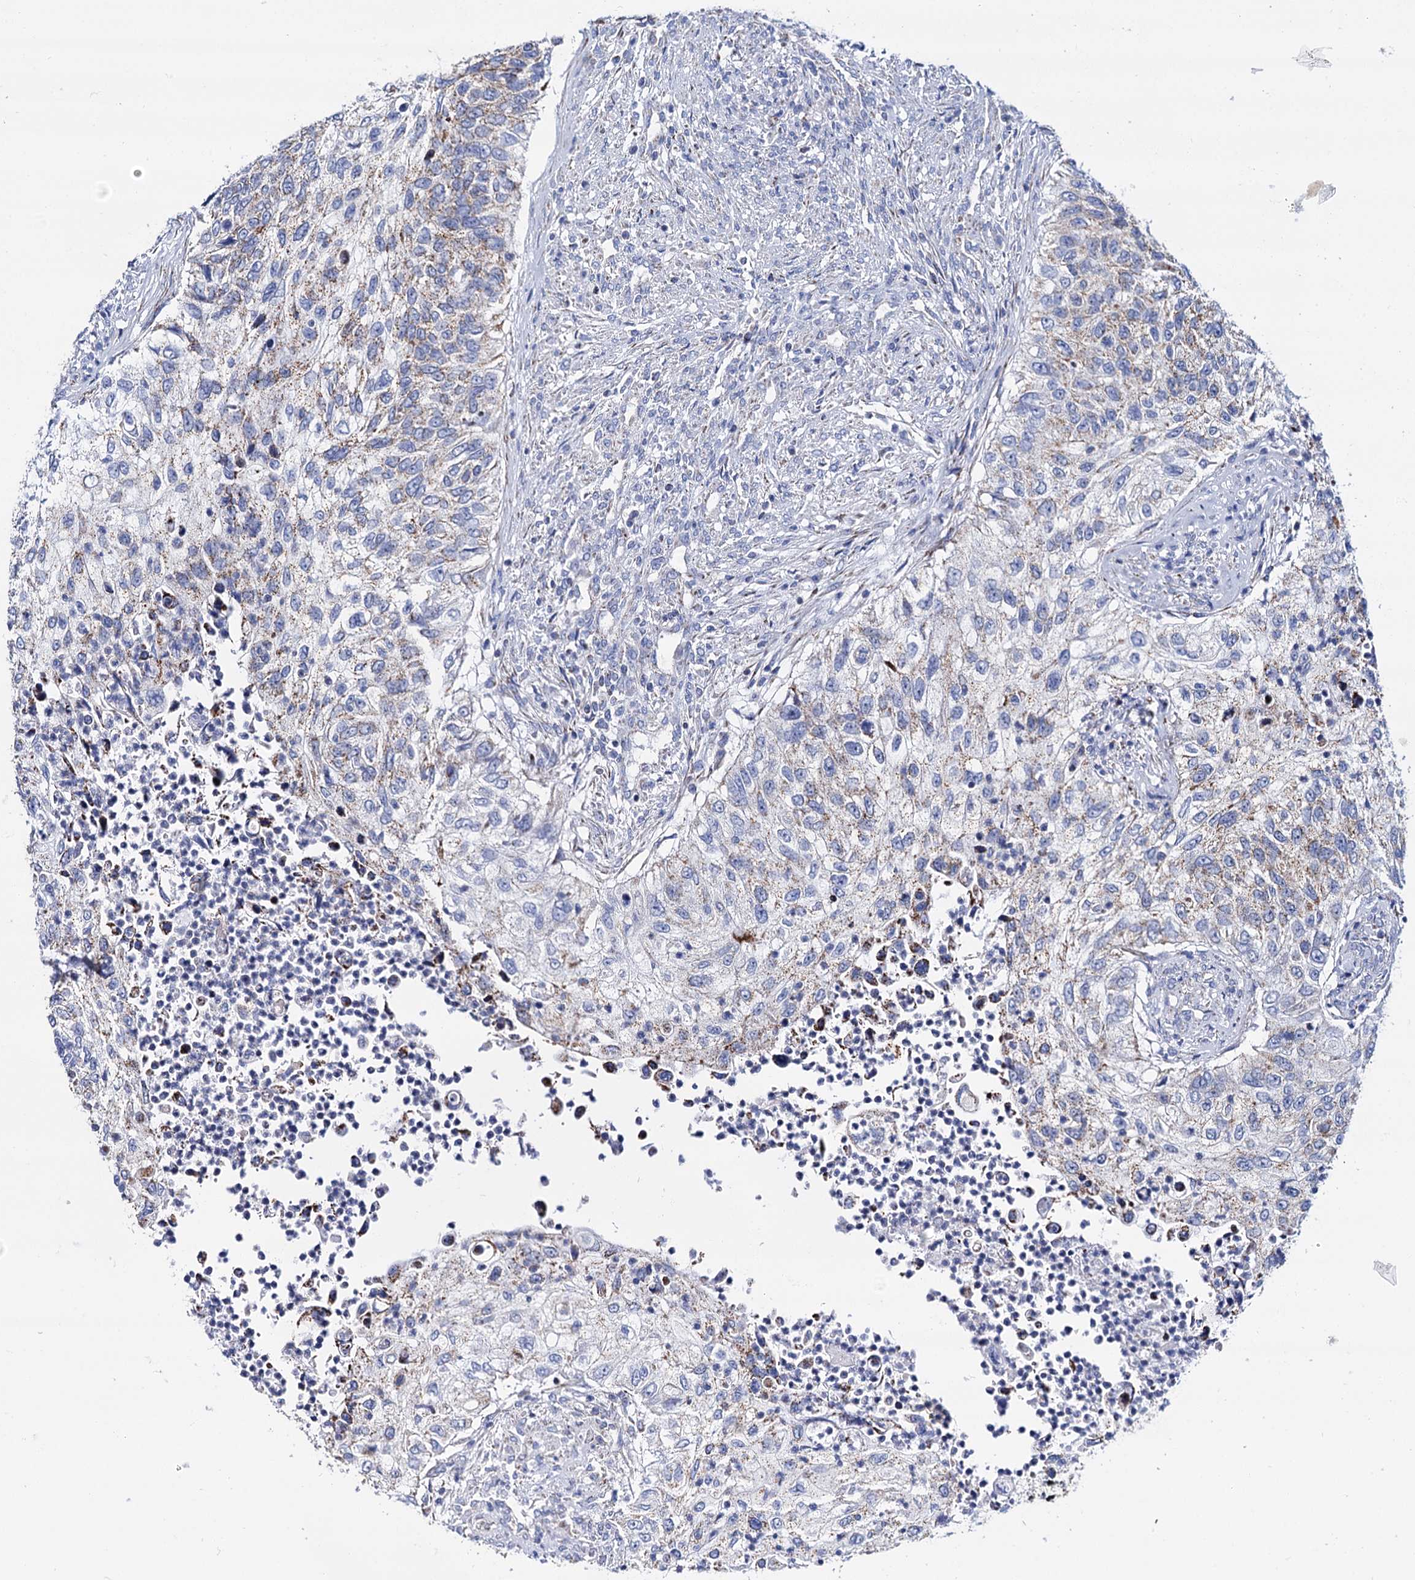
{"staining": {"intensity": "weak", "quantity": "<25%", "location": "cytoplasmic/membranous"}, "tissue": "urothelial cancer", "cell_type": "Tumor cells", "image_type": "cancer", "snomed": [{"axis": "morphology", "description": "Urothelial carcinoma, High grade"}, {"axis": "topography", "description": "Urinary bladder"}], "caption": "High power microscopy photomicrograph of an immunohistochemistry (IHC) micrograph of urothelial cancer, revealing no significant staining in tumor cells.", "gene": "UBASH3B", "patient": {"sex": "female", "age": 60}}